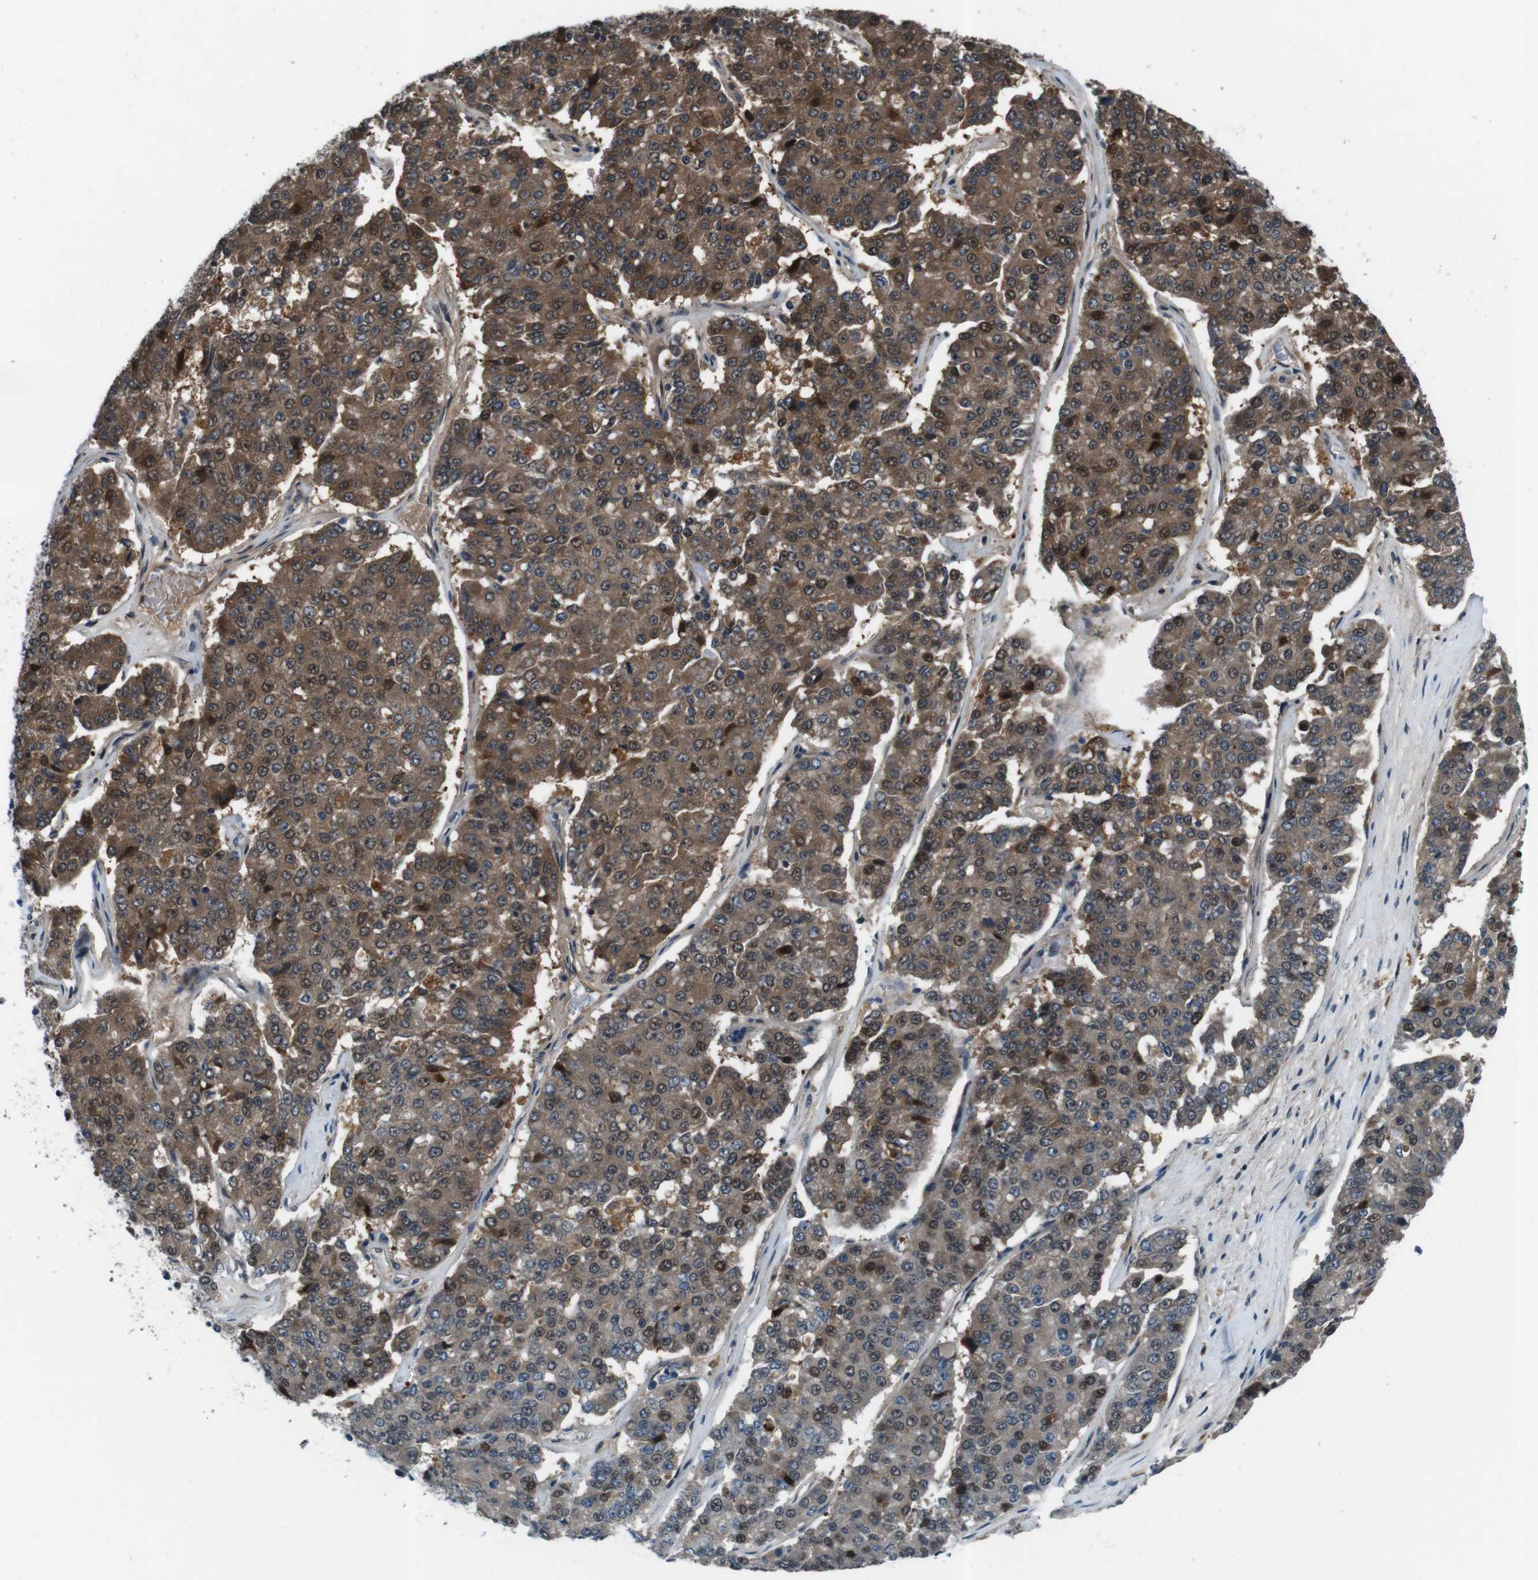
{"staining": {"intensity": "moderate", "quantity": ">75%", "location": "cytoplasmic/membranous,nuclear"}, "tissue": "pancreatic cancer", "cell_type": "Tumor cells", "image_type": "cancer", "snomed": [{"axis": "morphology", "description": "Adenocarcinoma, NOS"}, {"axis": "topography", "description": "Pancreas"}], "caption": "Brown immunohistochemical staining in human adenocarcinoma (pancreatic) demonstrates moderate cytoplasmic/membranous and nuclear staining in approximately >75% of tumor cells.", "gene": "LRP5", "patient": {"sex": "male", "age": 50}}